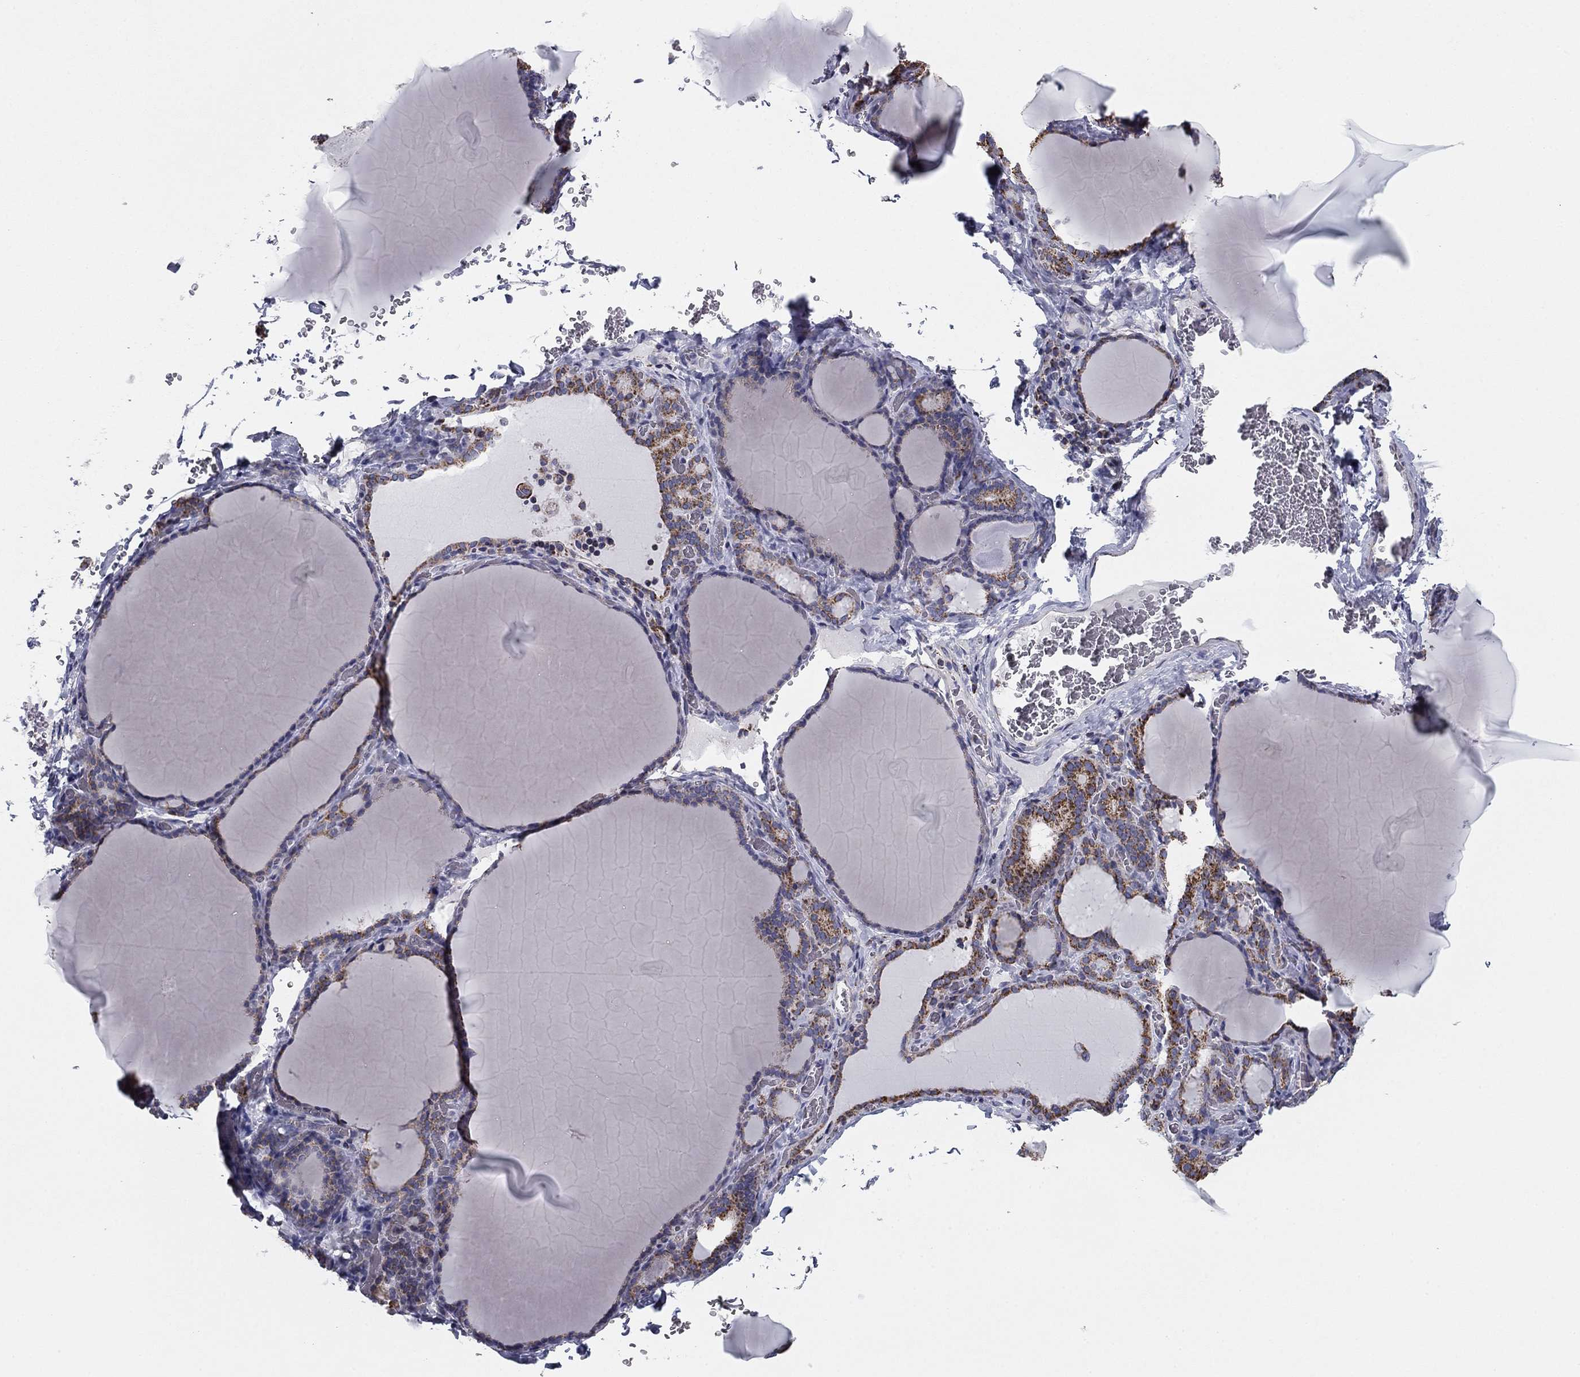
{"staining": {"intensity": "moderate", "quantity": ">75%", "location": "cytoplasmic/membranous"}, "tissue": "thyroid gland", "cell_type": "Glandular cells", "image_type": "normal", "snomed": [{"axis": "morphology", "description": "Normal tissue, NOS"}, {"axis": "morphology", "description": "Hyperplasia, NOS"}, {"axis": "topography", "description": "Thyroid gland"}], "caption": "High-magnification brightfield microscopy of normal thyroid gland stained with DAB (3,3'-diaminobenzidine) (brown) and counterstained with hematoxylin (blue). glandular cells exhibit moderate cytoplasmic/membranous staining is present in about>75% of cells. (IHC, brightfield microscopy, high magnification).", "gene": "NDUFV1", "patient": {"sex": "female", "age": 27}}